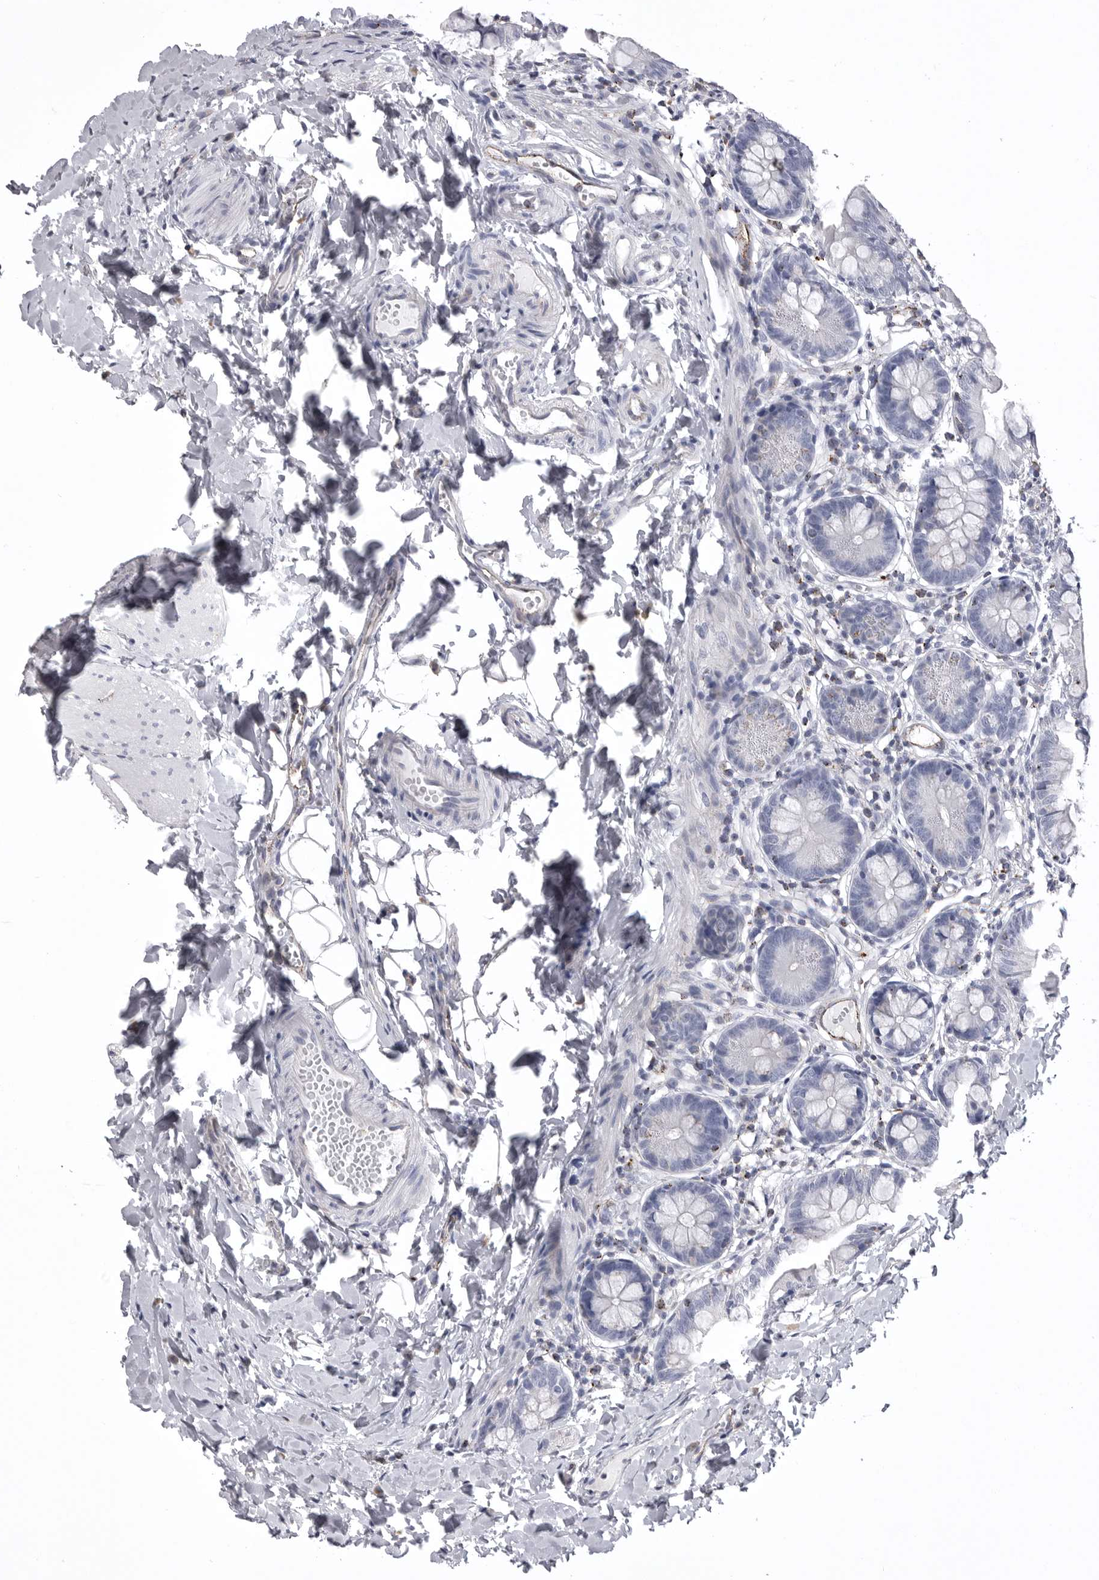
{"staining": {"intensity": "negative", "quantity": "none", "location": "none"}, "tissue": "small intestine", "cell_type": "Glandular cells", "image_type": "normal", "snomed": [{"axis": "morphology", "description": "Normal tissue, NOS"}, {"axis": "topography", "description": "Small intestine"}], "caption": "High power microscopy image of an immunohistochemistry (IHC) histopathology image of benign small intestine, revealing no significant expression in glandular cells. The staining is performed using DAB (3,3'-diaminobenzidine) brown chromogen with nuclei counter-stained in using hematoxylin.", "gene": "PSPN", "patient": {"sex": "male", "age": 7}}